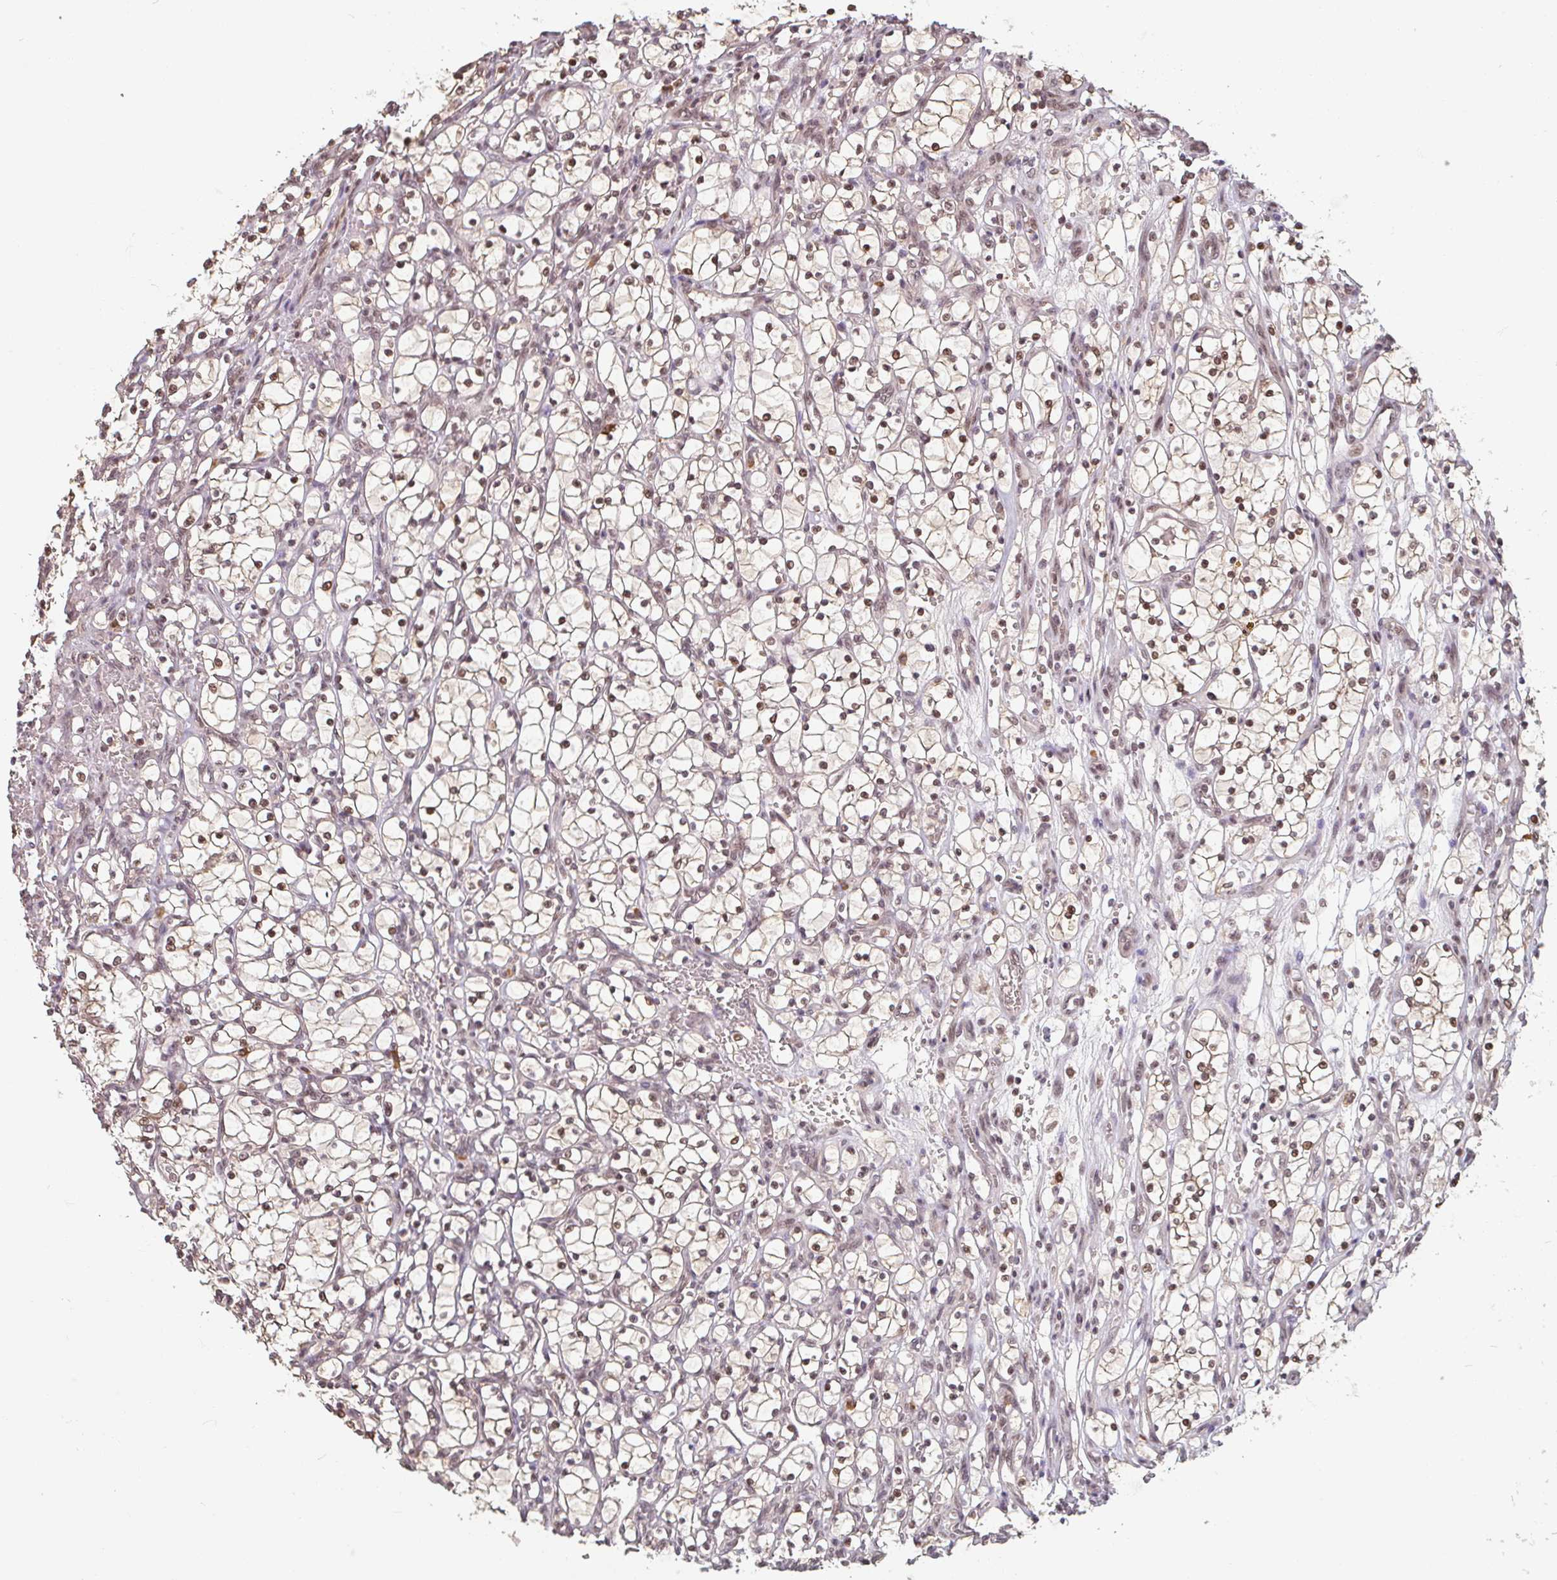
{"staining": {"intensity": "moderate", "quantity": ">75%", "location": "nuclear"}, "tissue": "renal cancer", "cell_type": "Tumor cells", "image_type": "cancer", "snomed": [{"axis": "morphology", "description": "Adenocarcinoma, NOS"}, {"axis": "topography", "description": "Kidney"}], "caption": "This is an image of immunohistochemistry staining of renal cancer (adenocarcinoma), which shows moderate staining in the nuclear of tumor cells.", "gene": "DR1", "patient": {"sex": "female", "age": 69}}